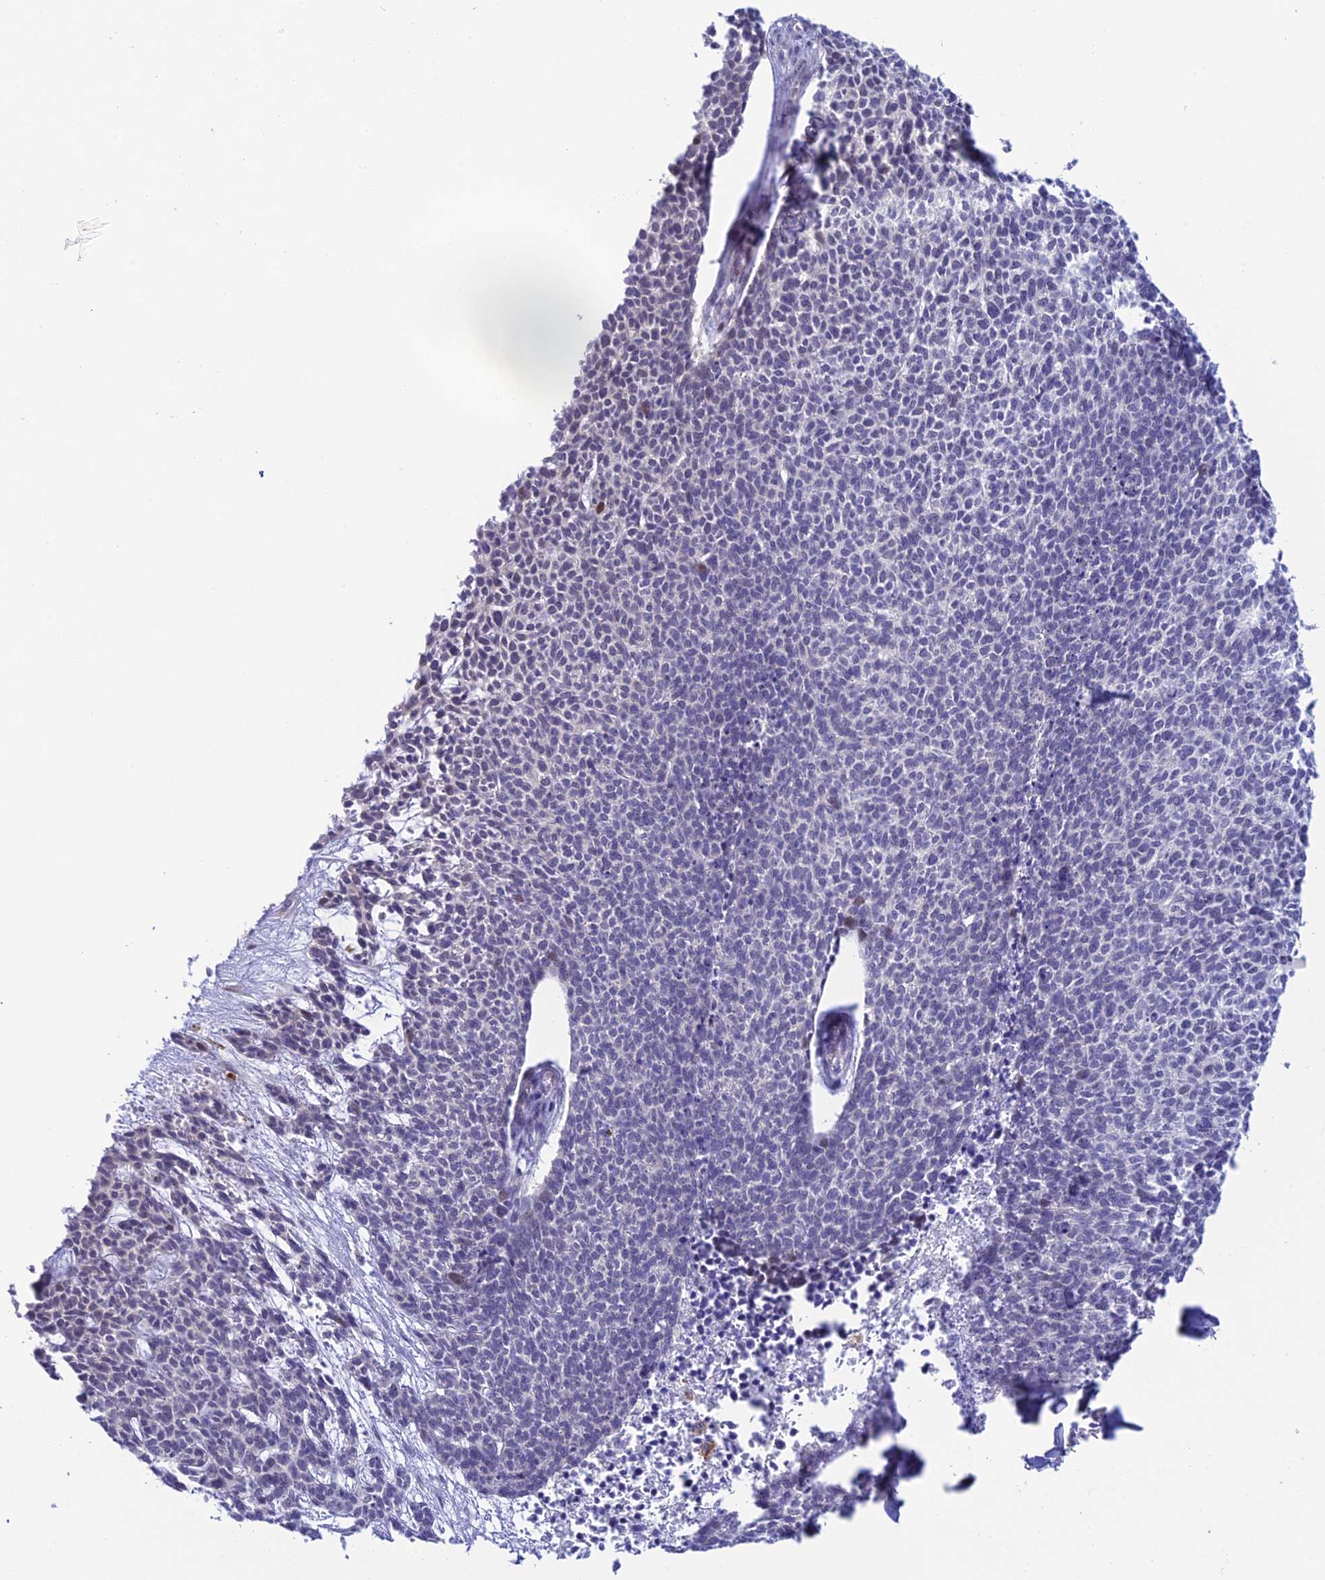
{"staining": {"intensity": "negative", "quantity": "none", "location": "none"}, "tissue": "skin cancer", "cell_type": "Tumor cells", "image_type": "cancer", "snomed": [{"axis": "morphology", "description": "Basal cell carcinoma"}, {"axis": "topography", "description": "Skin"}], "caption": "Human basal cell carcinoma (skin) stained for a protein using IHC displays no staining in tumor cells.", "gene": "RASGEF1B", "patient": {"sex": "female", "age": 84}}